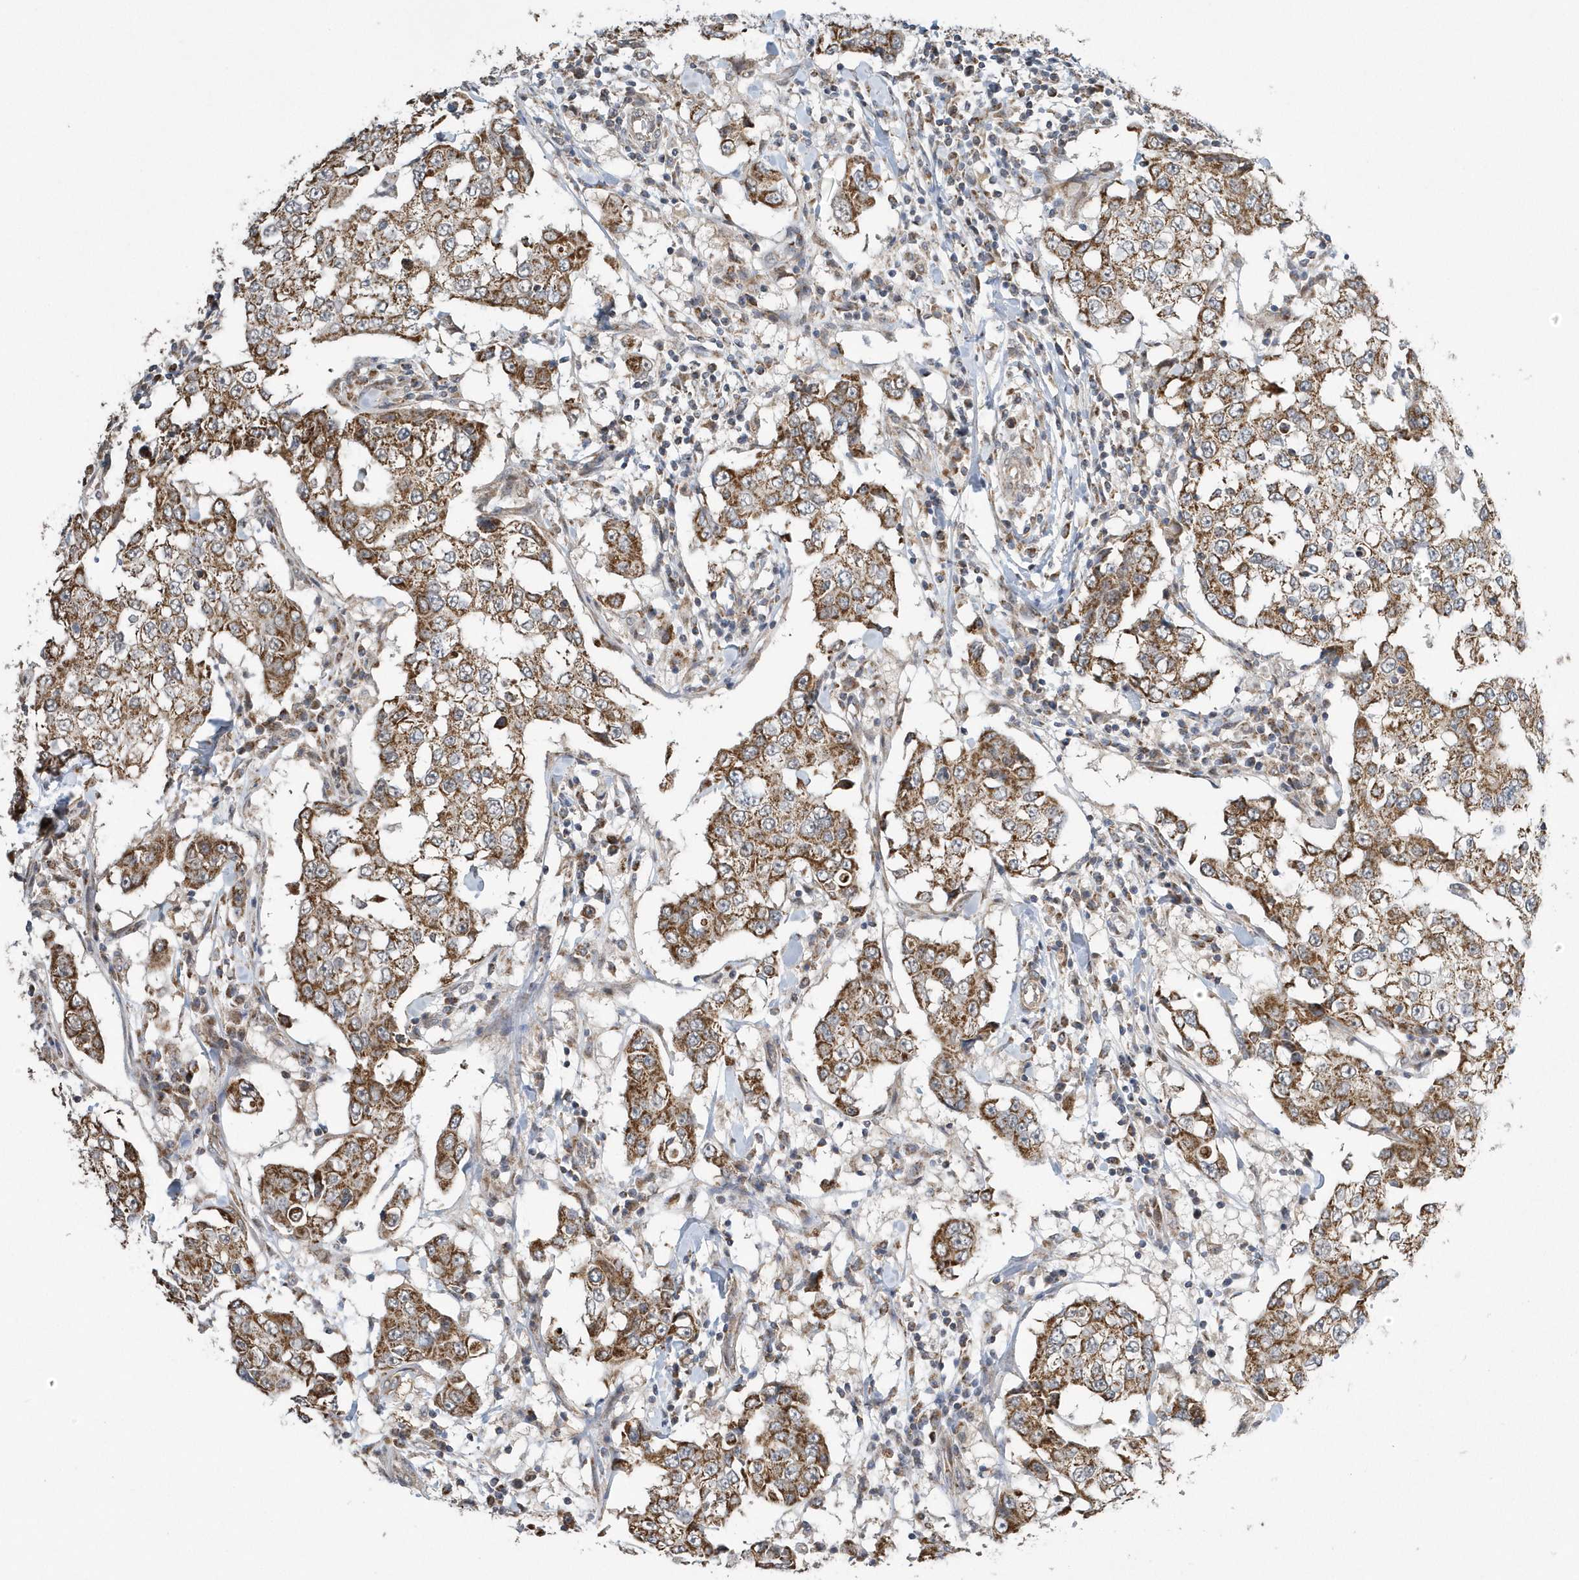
{"staining": {"intensity": "moderate", "quantity": ">75%", "location": "cytoplasmic/membranous"}, "tissue": "breast cancer", "cell_type": "Tumor cells", "image_type": "cancer", "snomed": [{"axis": "morphology", "description": "Duct carcinoma"}, {"axis": "topography", "description": "Breast"}], "caption": "Breast cancer (infiltrating ductal carcinoma) stained with DAB (3,3'-diaminobenzidine) IHC exhibits medium levels of moderate cytoplasmic/membranous positivity in about >75% of tumor cells.", "gene": "SLX9", "patient": {"sex": "female", "age": 27}}